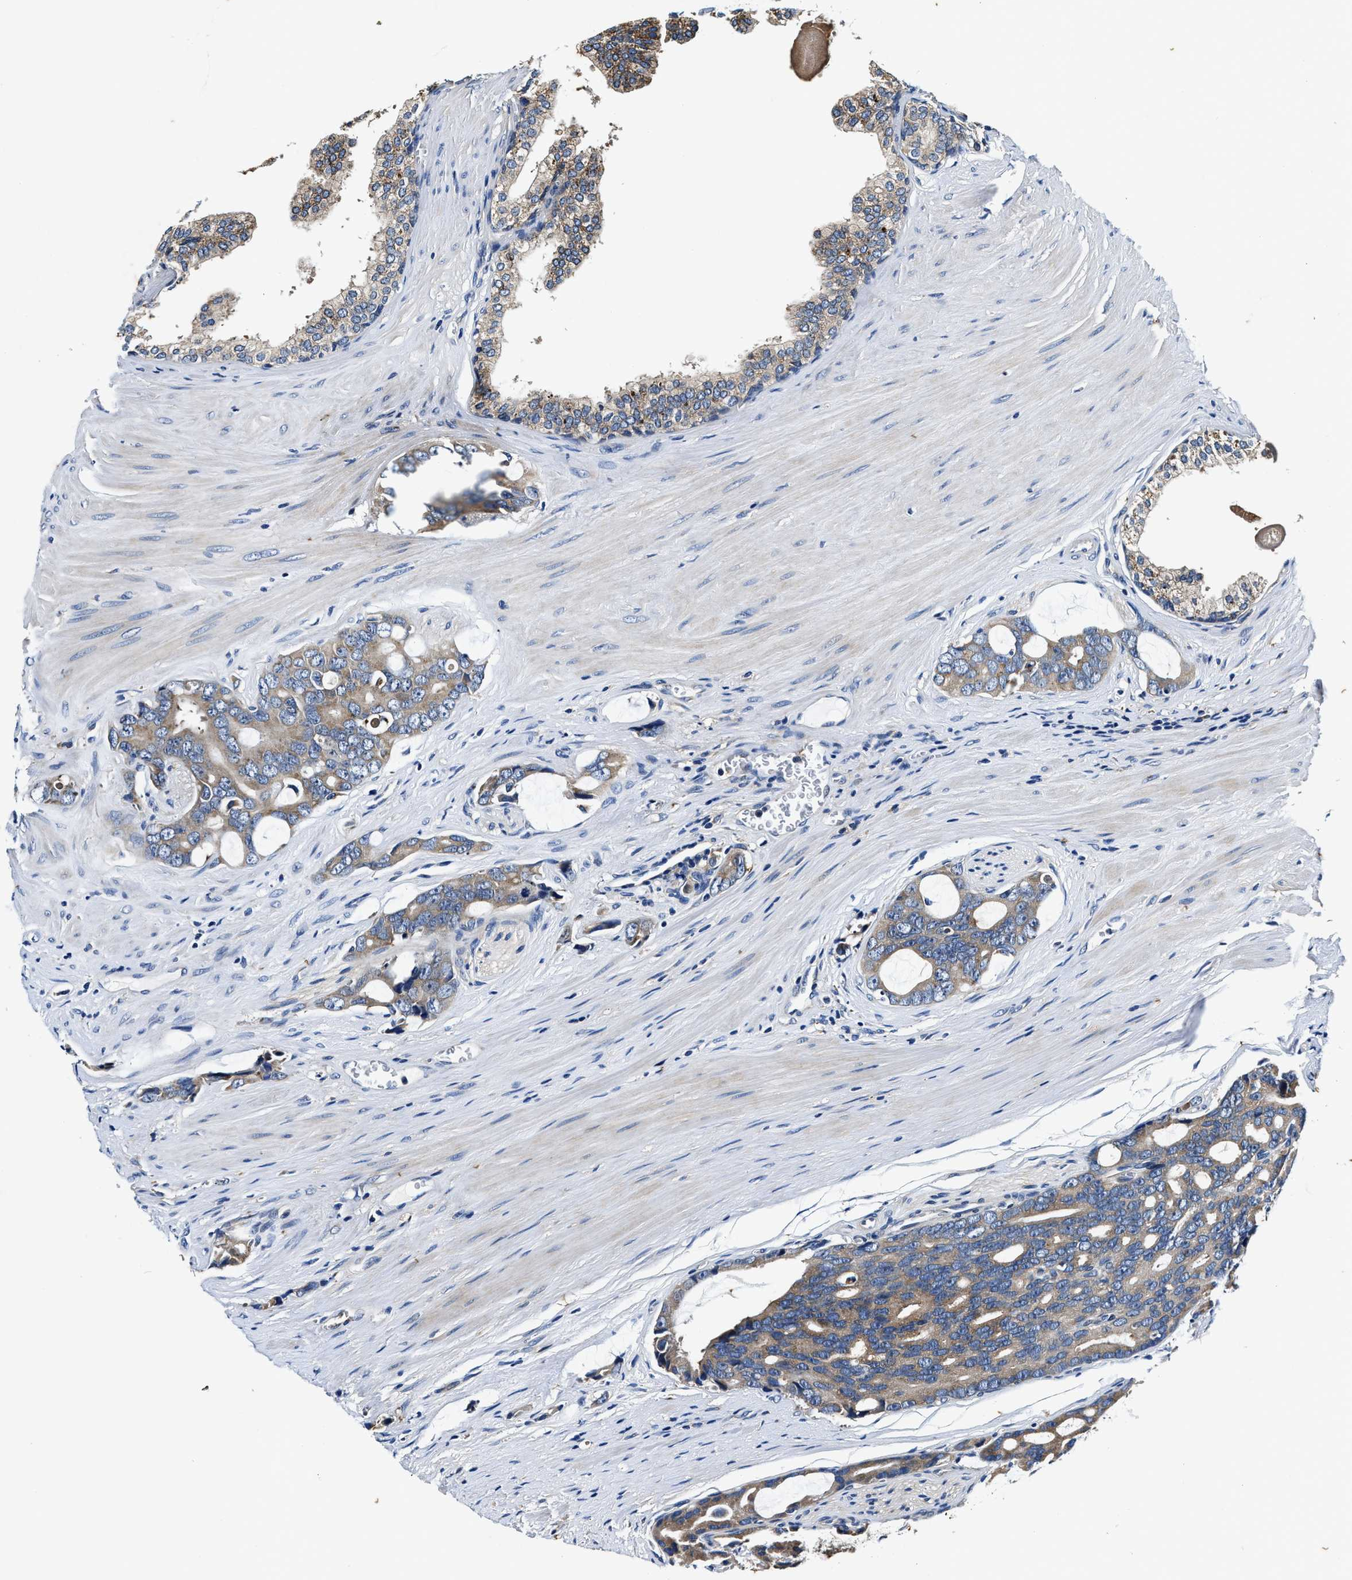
{"staining": {"intensity": "weak", "quantity": ">75%", "location": "cytoplasmic/membranous"}, "tissue": "prostate cancer", "cell_type": "Tumor cells", "image_type": "cancer", "snomed": [{"axis": "morphology", "description": "Adenocarcinoma, Medium grade"}, {"axis": "topography", "description": "Prostate"}], "caption": "Prostate cancer stained for a protein (brown) exhibits weak cytoplasmic/membranous positive positivity in about >75% of tumor cells.", "gene": "PI4KB", "patient": {"sex": "male", "age": 53}}